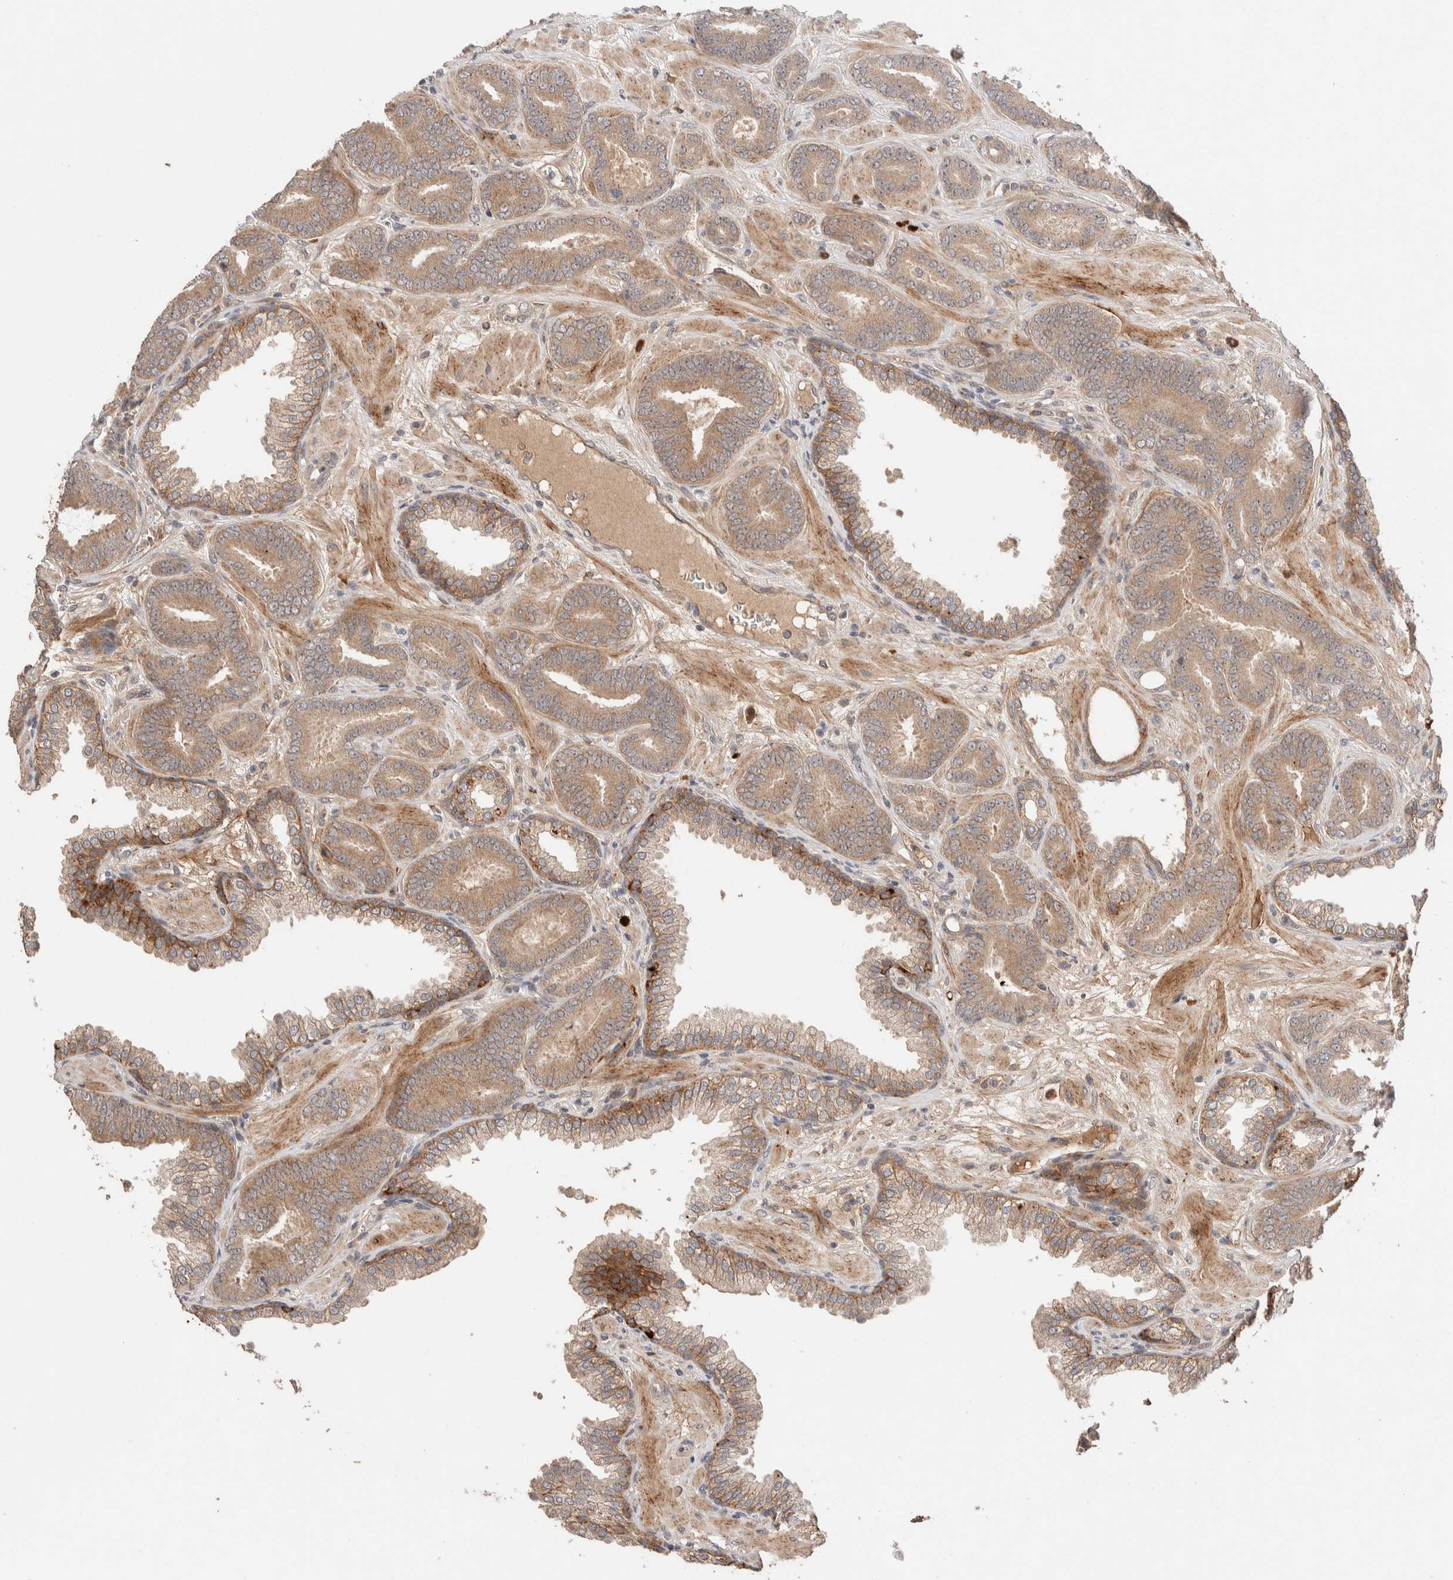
{"staining": {"intensity": "moderate", "quantity": ">75%", "location": "cytoplasmic/membranous"}, "tissue": "prostate cancer", "cell_type": "Tumor cells", "image_type": "cancer", "snomed": [{"axis": "morphology", "description": "Adenocarcinoma, Low grade"}, {"axis": "topography", "description": "Prostate"}], "caption": "This is a photomicrograph of immunohistochemistry (IHC) staining of prostate cancer (low-grade adenocarcinoma), which shows moderate expression in the cytoplasmic/membranous of tumor cells.", "gene": "CASK", "patient": {"sex": "male", "age": 62}}